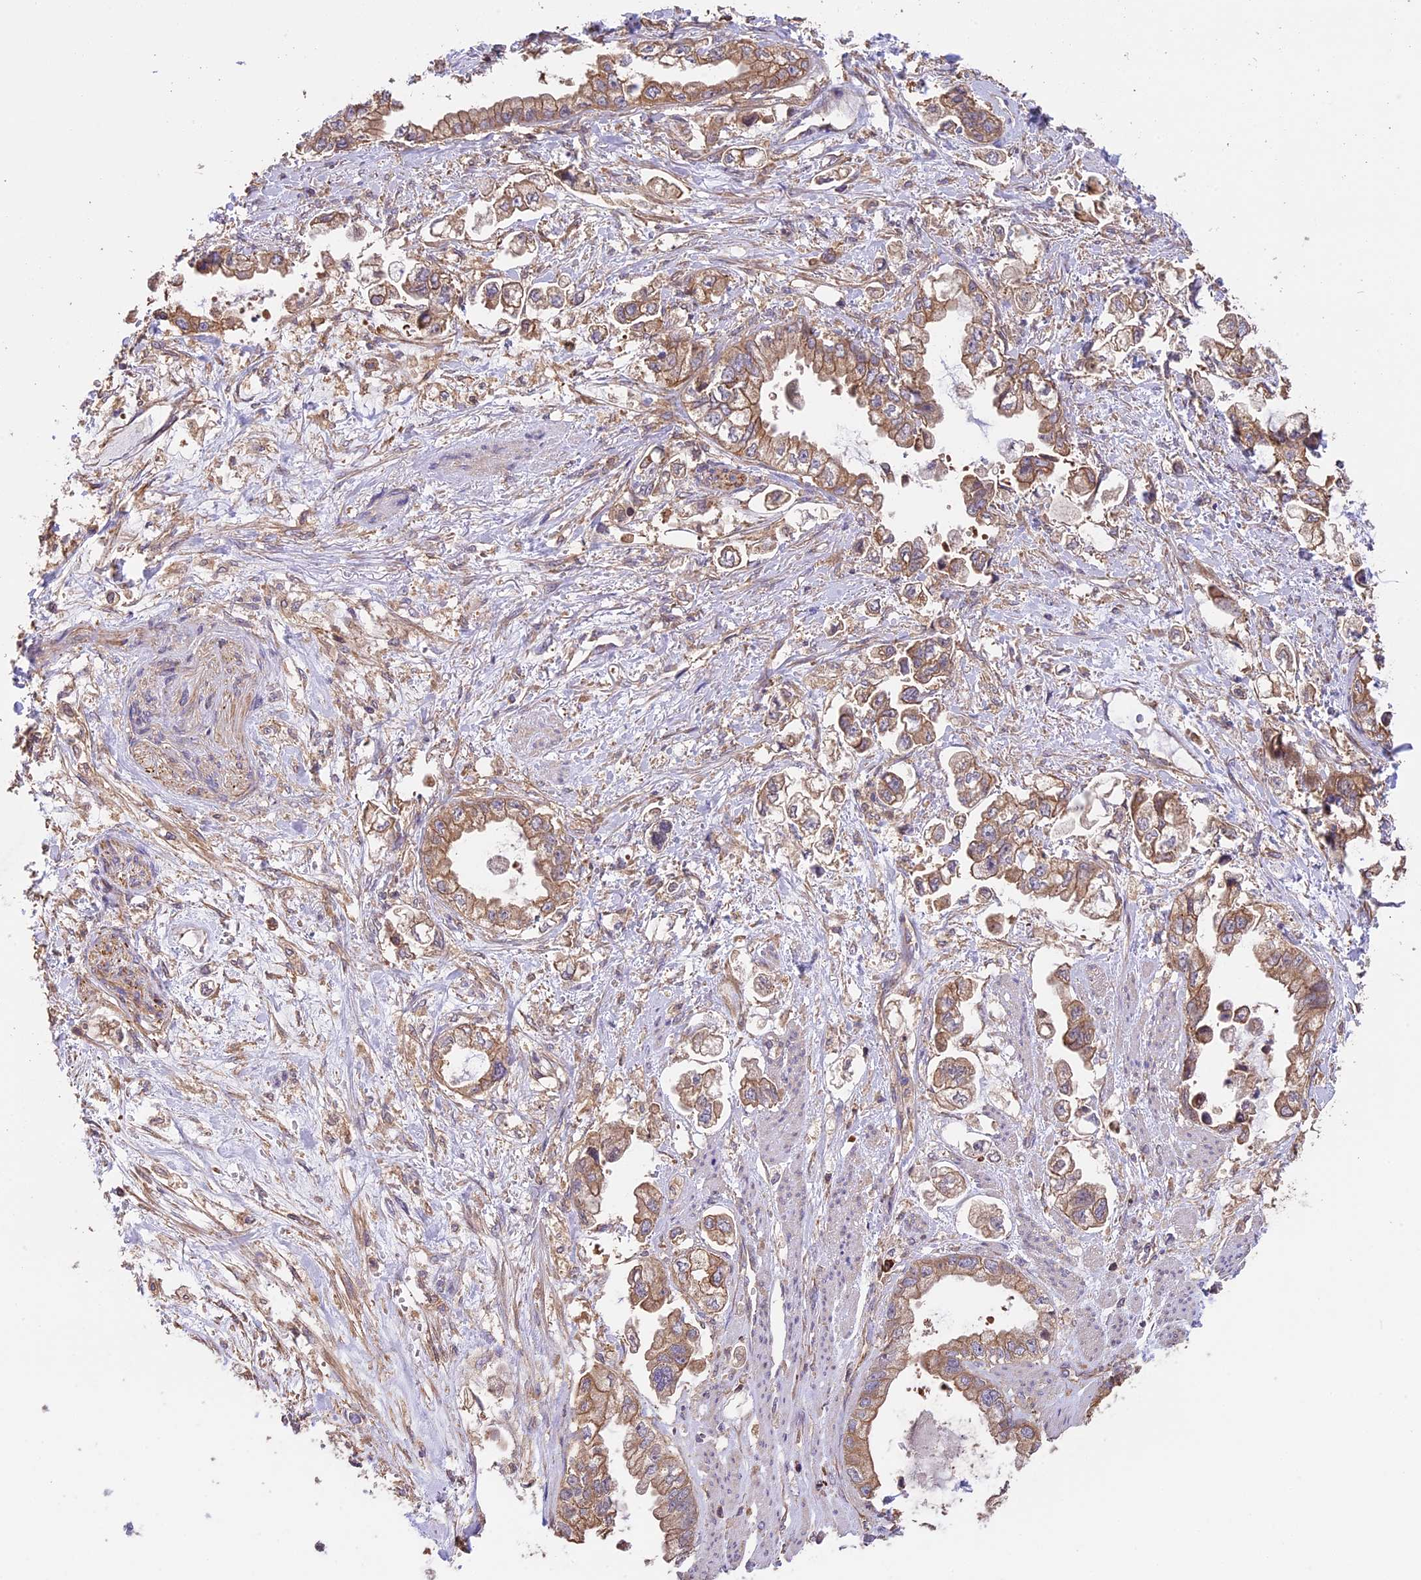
{"staining": {"intensity": "moderate", "quantity": ">75%", "location": "cytoplasmic/membranous"}, "tissue": "stomach cancer", "cell_type": "Tumor cells", "image_type": "cancer", "snomed": [{"axis": "morphology", "description": "Adenocarcinoma, NOS"}, {"axis": "topography", "description": "Stomach"}], "caption": "This is a photomicrograph of immunohistochemistry (IHC) staining of stomach cancer (adenocarcinoma), which shows moderate staining in the cytoplasmic/membranous of tumor cells.", "gene": "GAS8", "patient": {"sex": "male", "age": 62}}